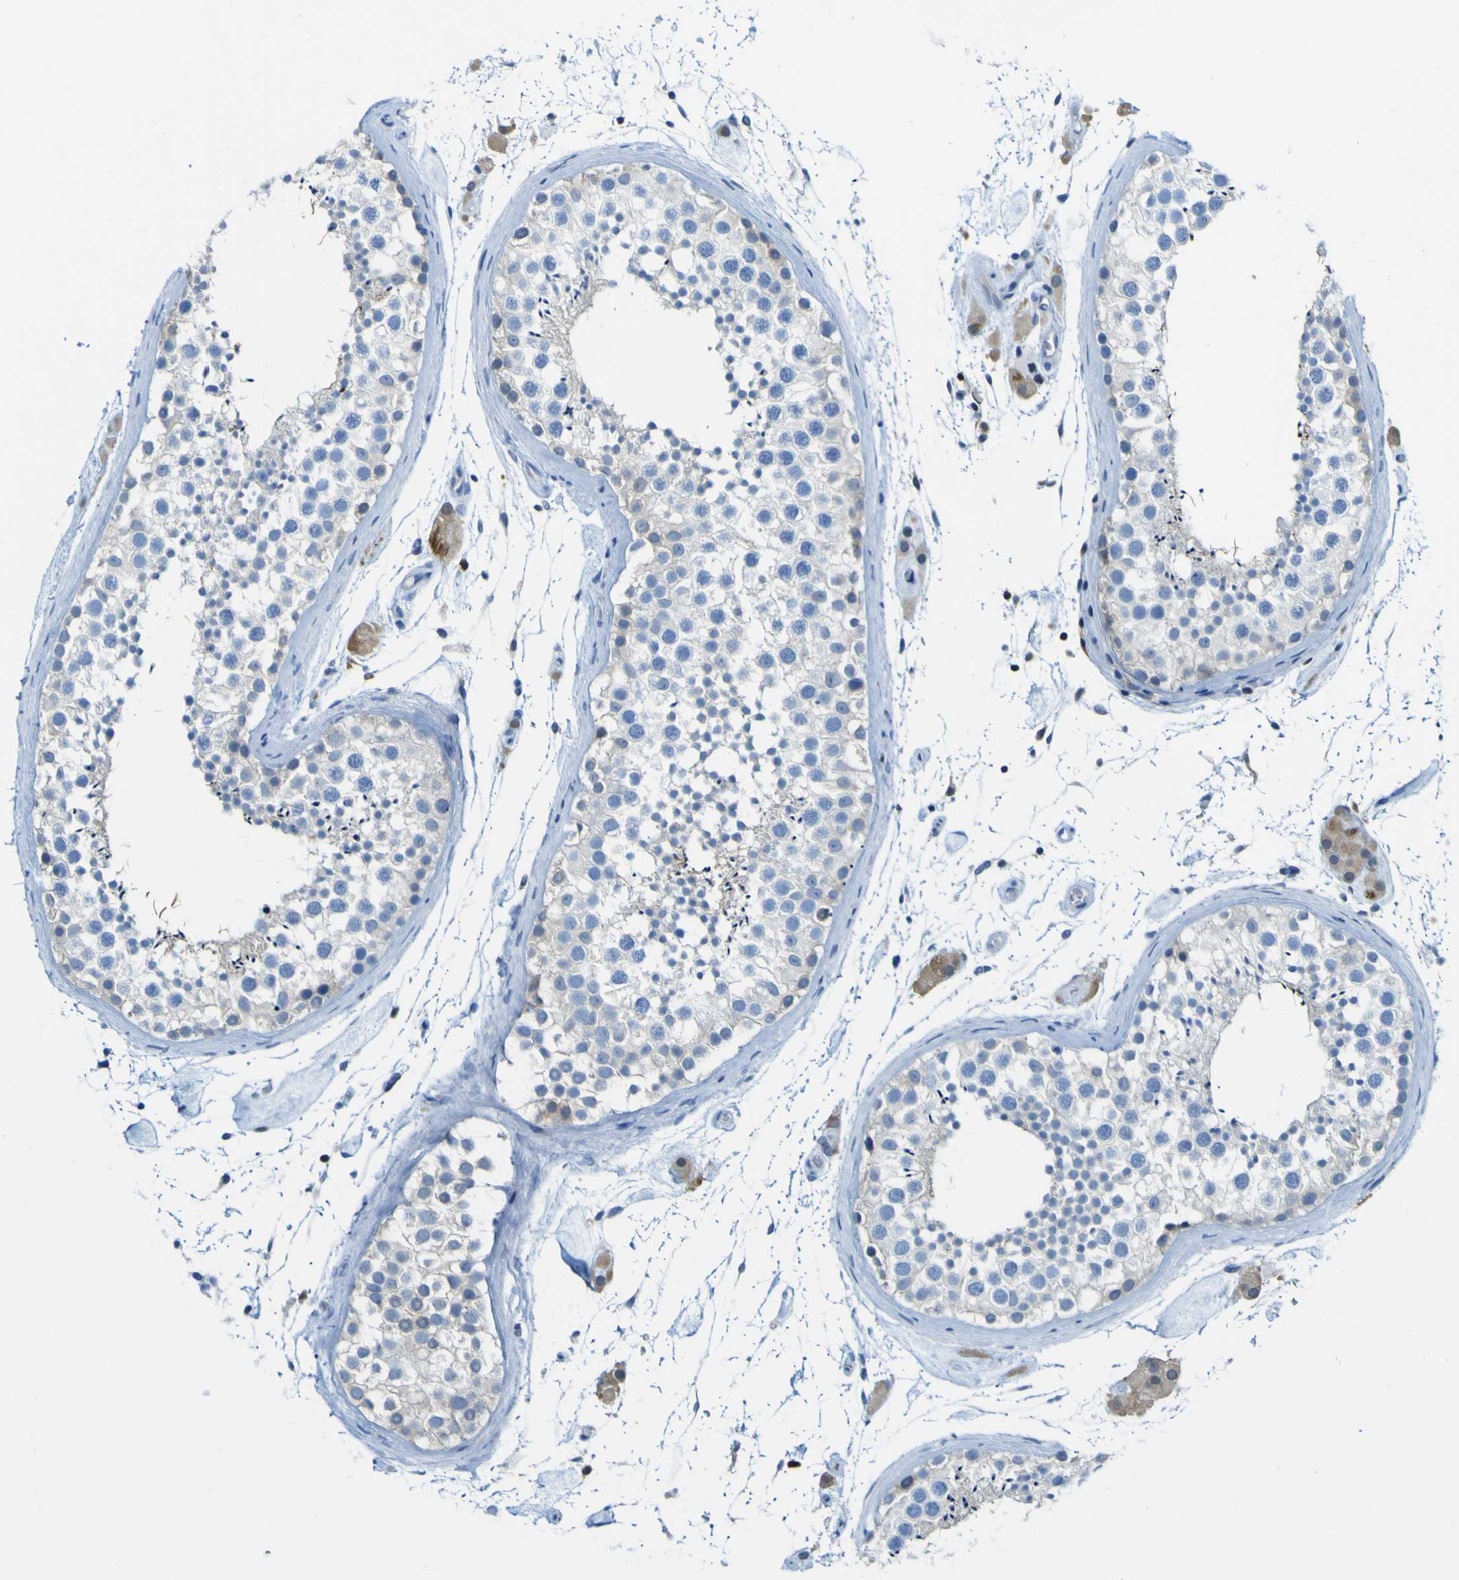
{"staining": {"intensity": "negative", "quantity": "none", "location": "none"}, "tissue": "testis", "cell_type": "Cells in seminiferous ducts", "image_type": "normal", "snomed": [{"axis": "morphology", "description": "Normal tissue, NOS"}, {"axis": "topography", "description": "Testis"}], "caption": "An IHC micrograph of unremarkable testis is shown. There is no staining in cells in seminiferous ducts of testis.", "gene": "ABHD3", "patient": {"sex": "male", "age": 46}}